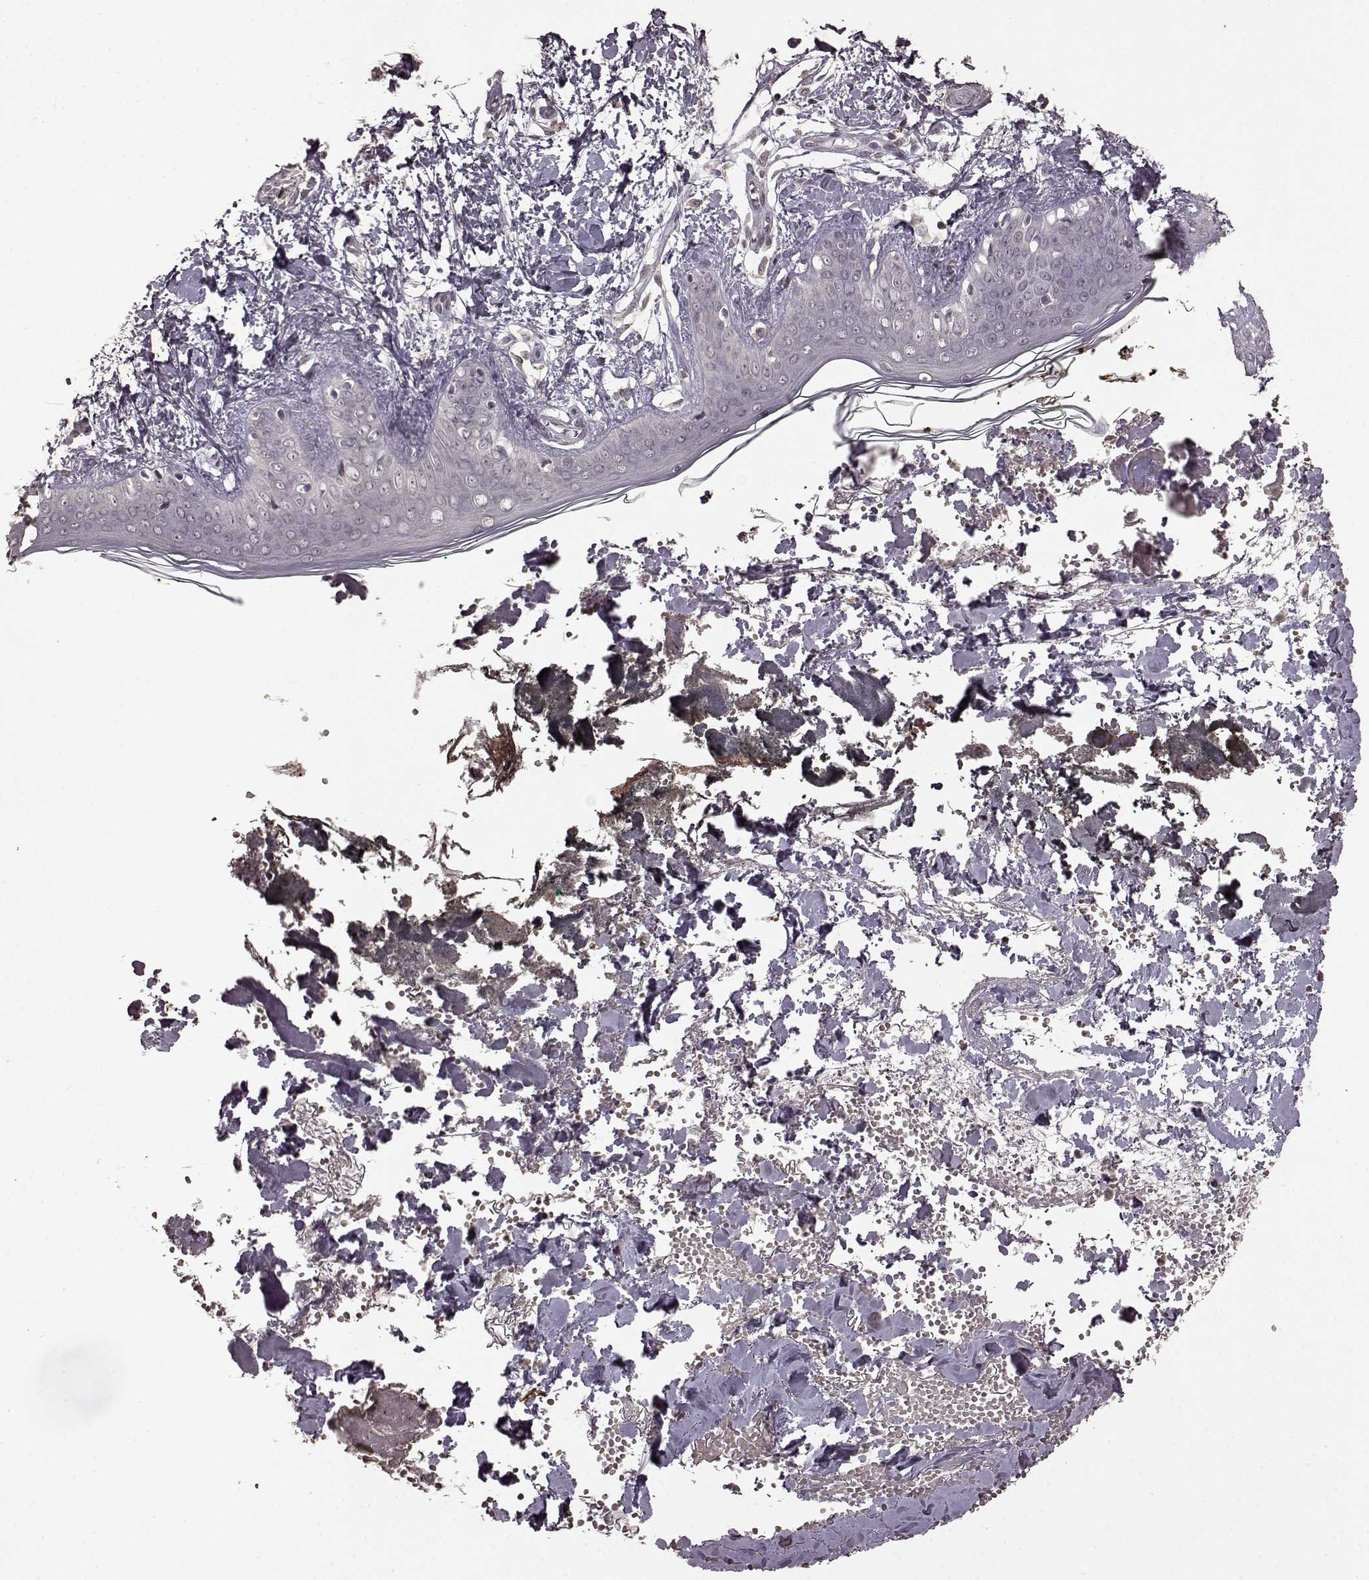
{"staining": {"intensity": "negative", "quantity": "none", "location": "none"}, "tissue": "skin", "cell_type": "Fibroblasts", "image_type": "normal", "snomed": [{"axis": "morphology", "description": "Normal tissue, NOS"}, {"axis": "topography", "description": "Skin"}], "caption": "Image shows no protein expression in fibroblasts of unremarkable skin. (DAB (3,3'-diaminobenzidine) immunohistochemistry (IHC) visualized using brightfield microscopy, high magnification).", "gene": "LHB", "patient": {"sex": "female", "age": 34}}